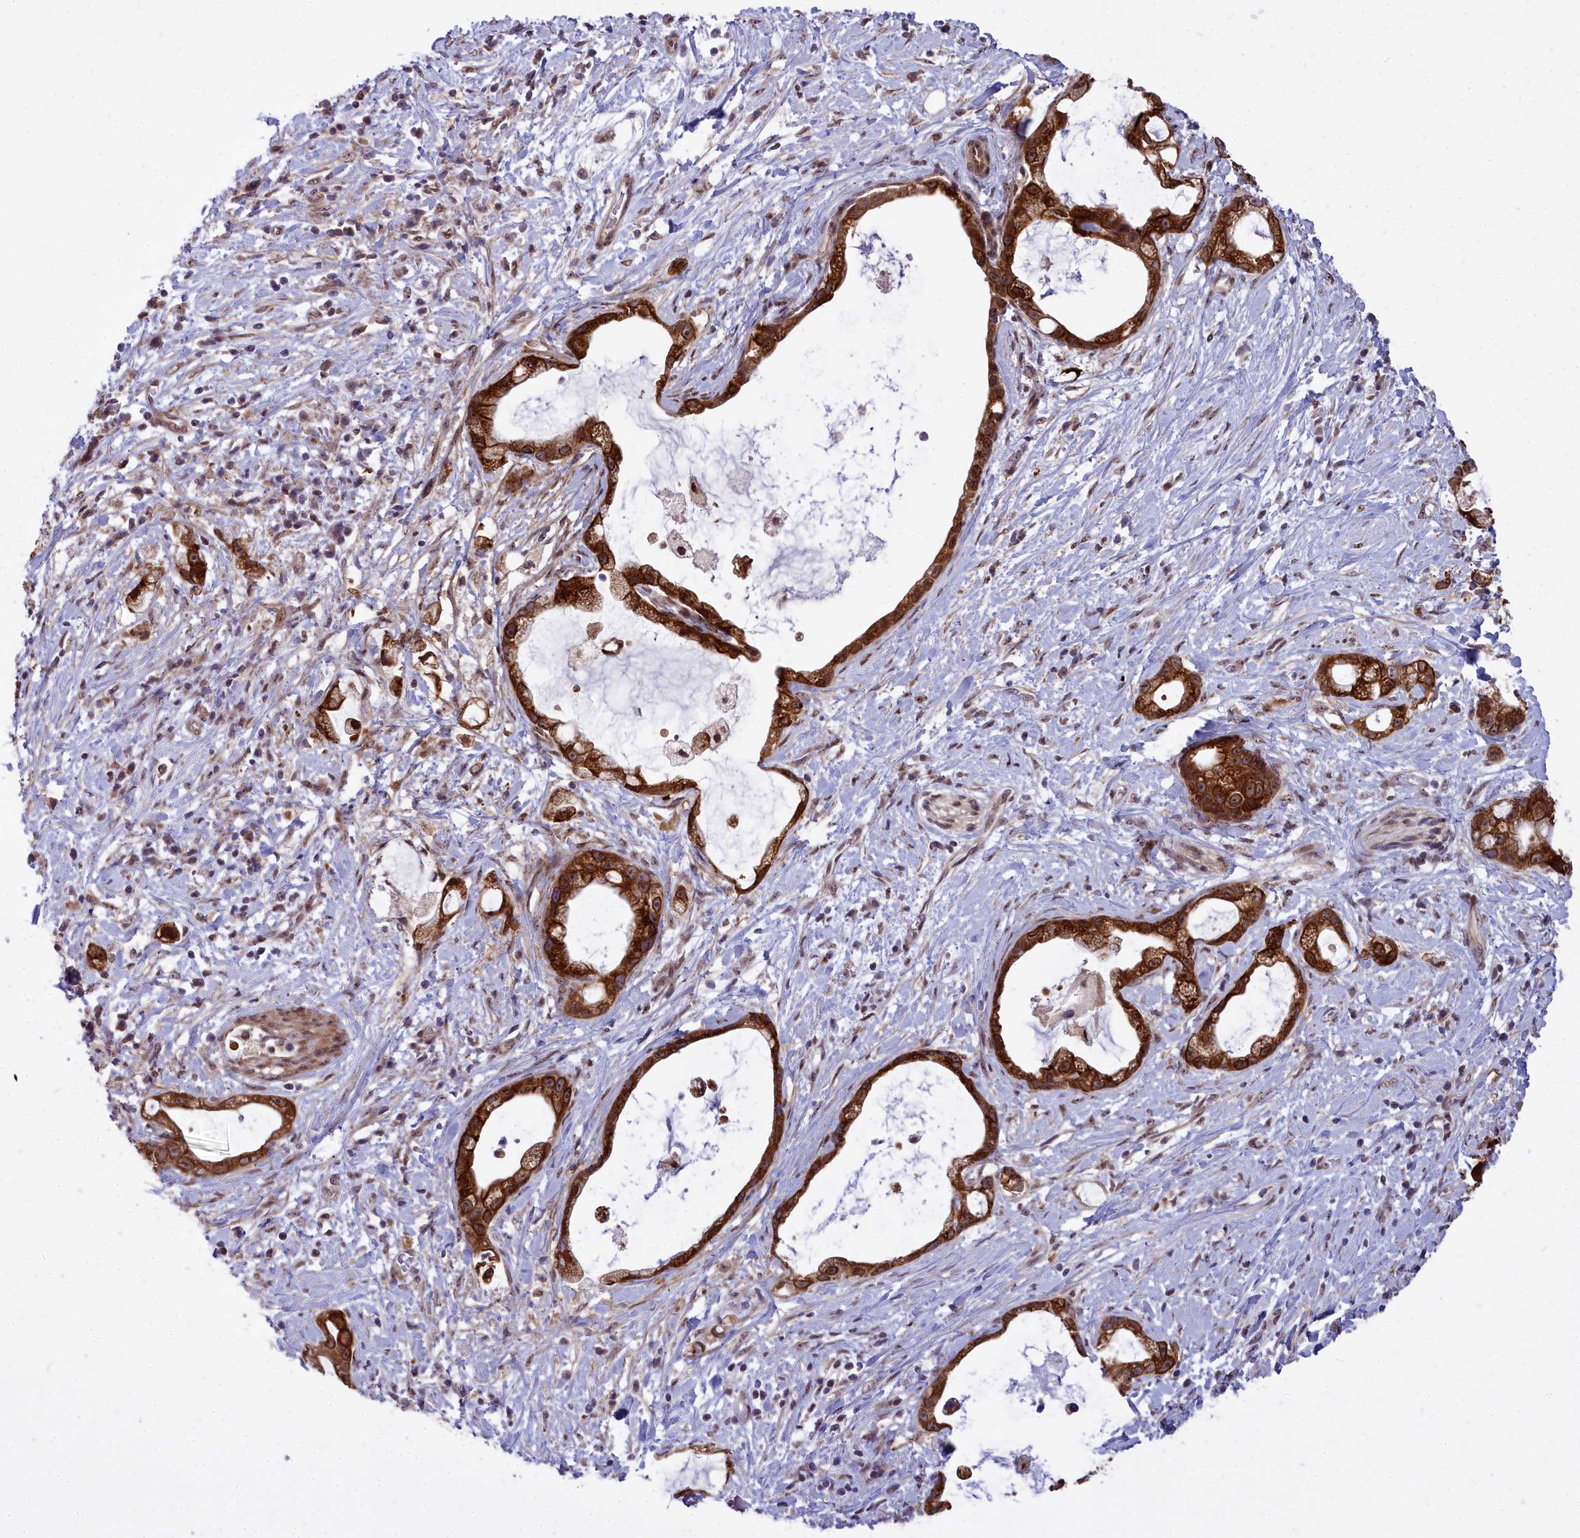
{"staining": {"intensity": "strong", "quantity": ">75%", "location": "cytoplasmic/membranous,nuclear"}, "tissue": "stomach cancer", "cell_type": "Tumor cells", "image_type": "cancer", "snomed": [{"axis": "morphology", "description": "Adenocarcinoma, NOS"}, {"axis": "topography", "description": "Stomach"}], "caption": "Tumor cells demonstrate high levels of strong cytoplasmic/membranous and nuclear expression in approximately >75% of cells in adenocarcinoma (stomach).", "gene": "ABCB8", "patient": {"sex": "male", "age": 55}}